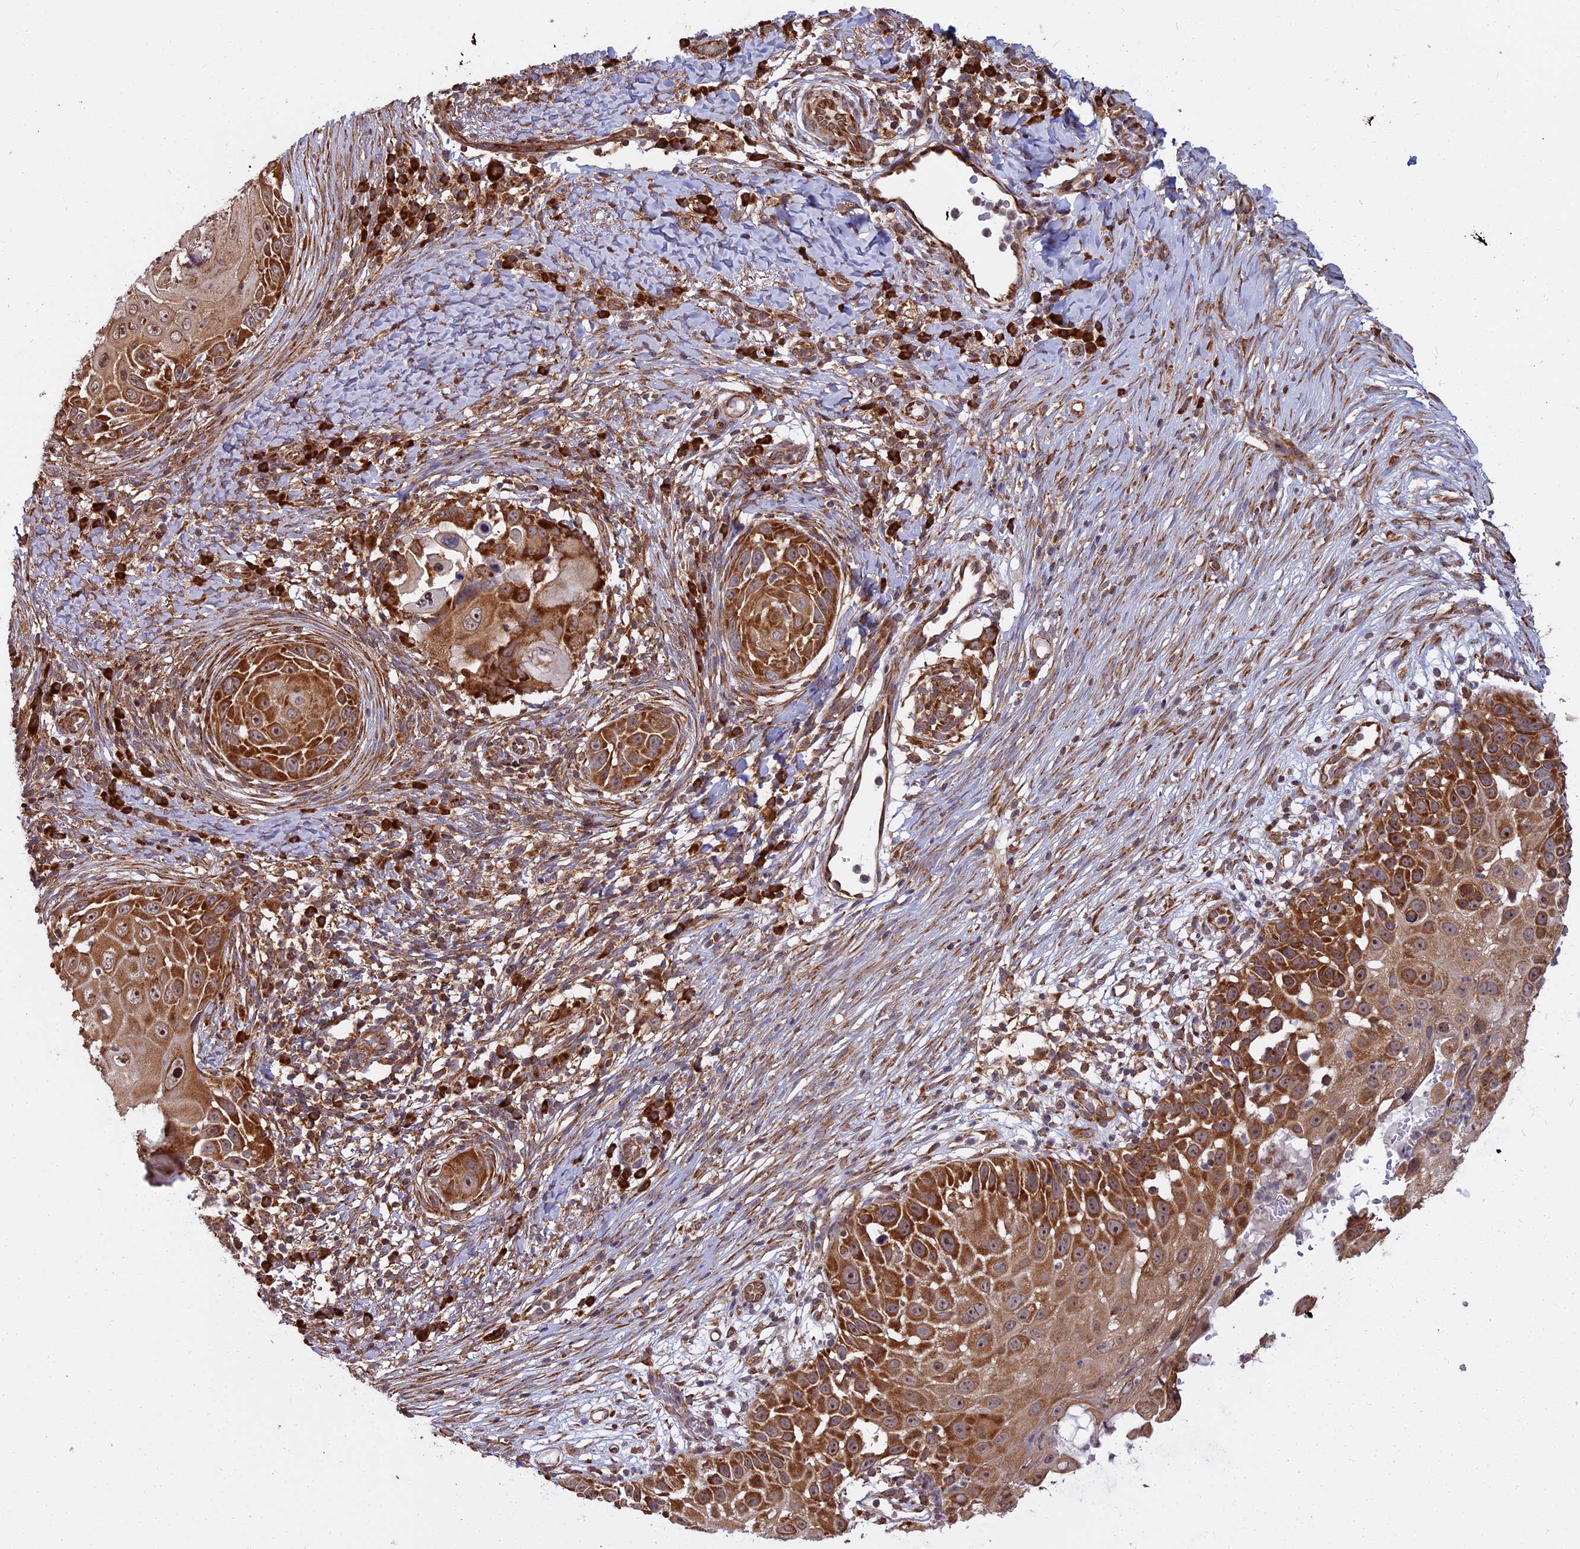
{"staining": {"intensity": "strong", "quantity": ">75%", "location": "cytoplasmic/membranous"}, "tissue": "skin cancer", "cell_type": "Tumor cells", "image_type": "cancer", "snomed": [{"axis": "morphology", "description": "Squamous cell carcinoma, NOS"}, {"axis": "topography", "description": "Skin"}], "caption": "Squamous cell carcinoma (skin) tissue demonstrates strong cytoplasmic/membranous staining in approximately >75% of tumor cells, visualized by immunohistochemistry.", "gene": "RPL26", "patient": {"sex": "female", "age": 44}}